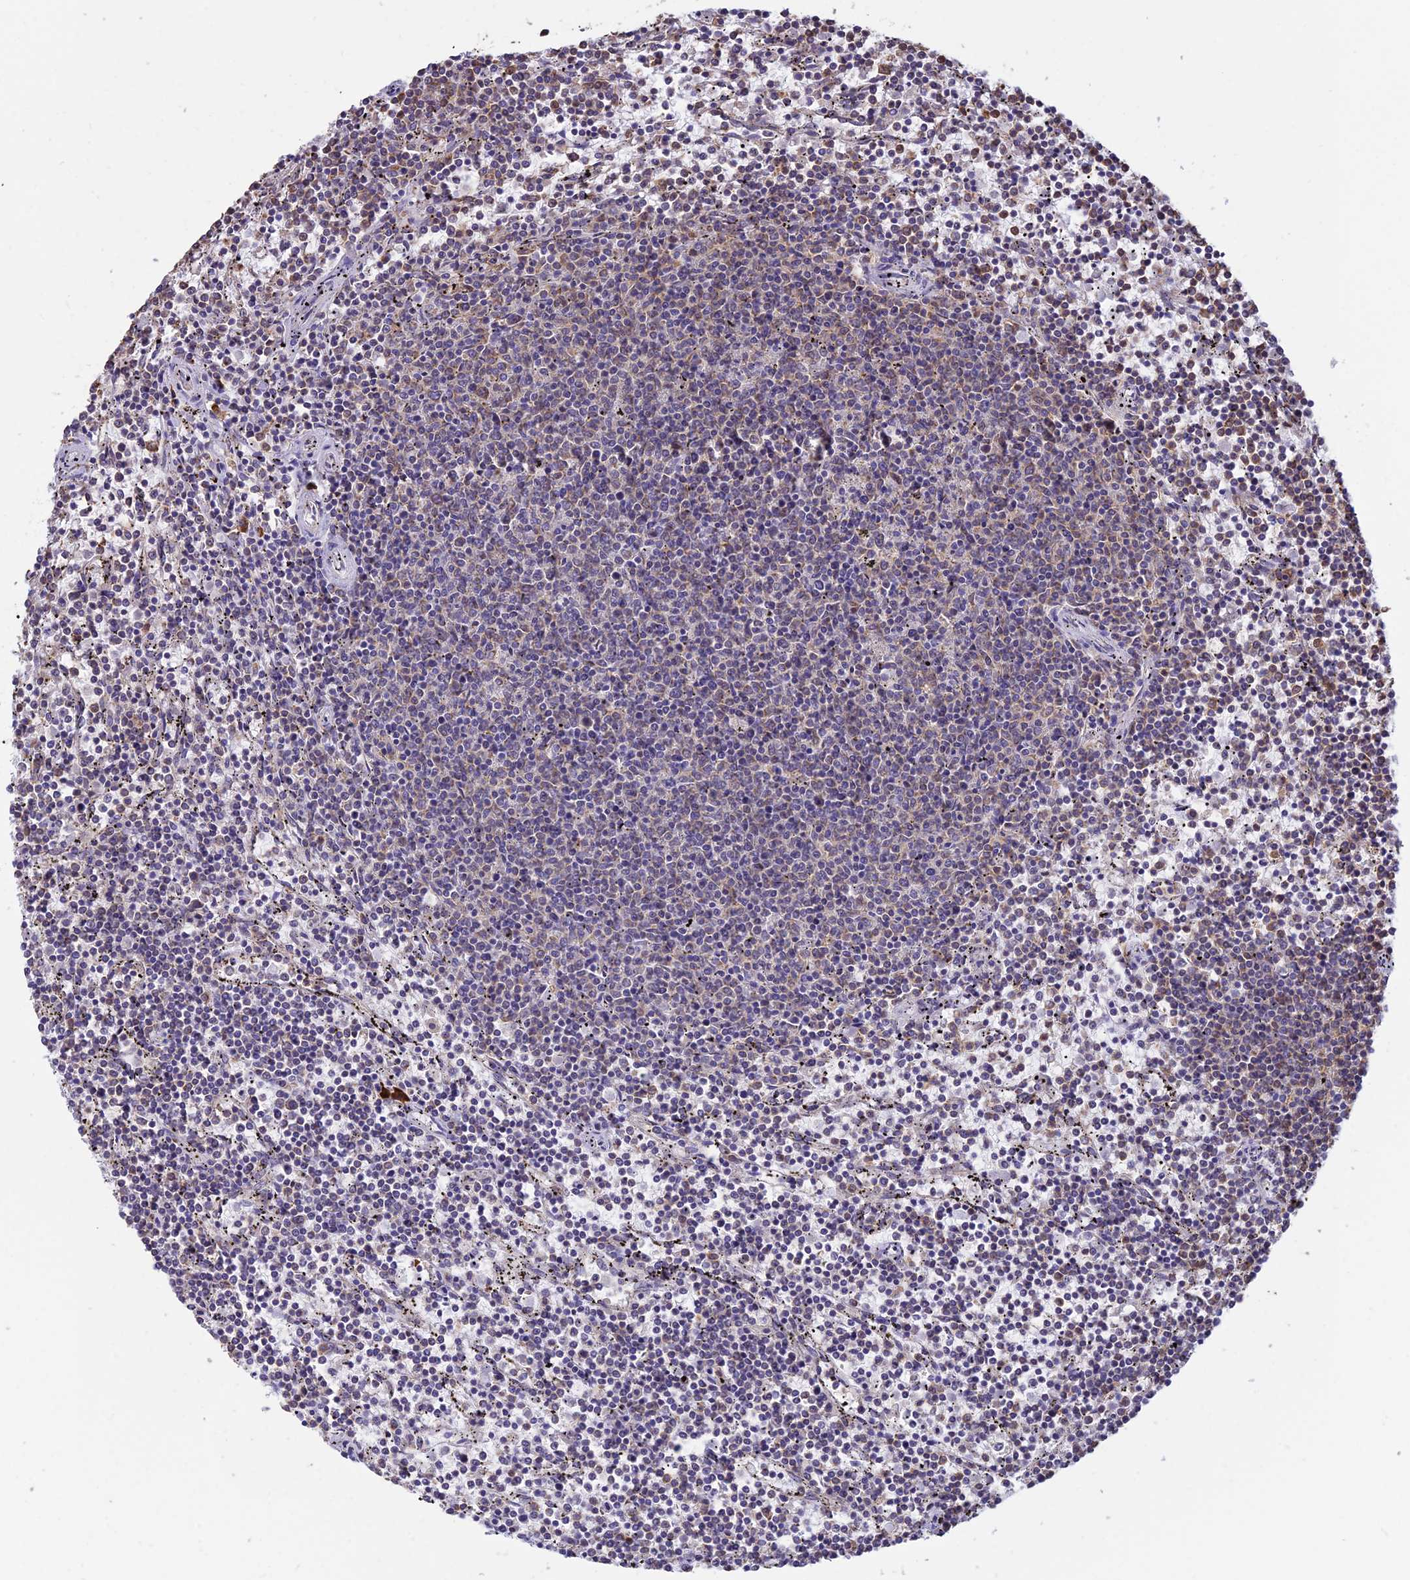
{"staining": {"intensity": "weak", "quantity": "25%-75%", "location": "cytoplasmic/membranous"}, "tissue": "lymphoma", "cell_type": "Tumor cells", "image_type": "cancer", "snomed": [{"axis": "morphology", "description": "Malignant lymphoma, non-Hodgkin's type, Low grade"}, {"axis": "topography", "description": "Spleen"}], "caption": "Human low-grade malignant lymphoma, non-Hodgkin's type stained for a protein (brown) displays weak cytoplasmic/membranous positive expression in about 25%-75% of tumor cells.", "gene": "OR2W3", "patient": {"sex": "female", "age": 50}}